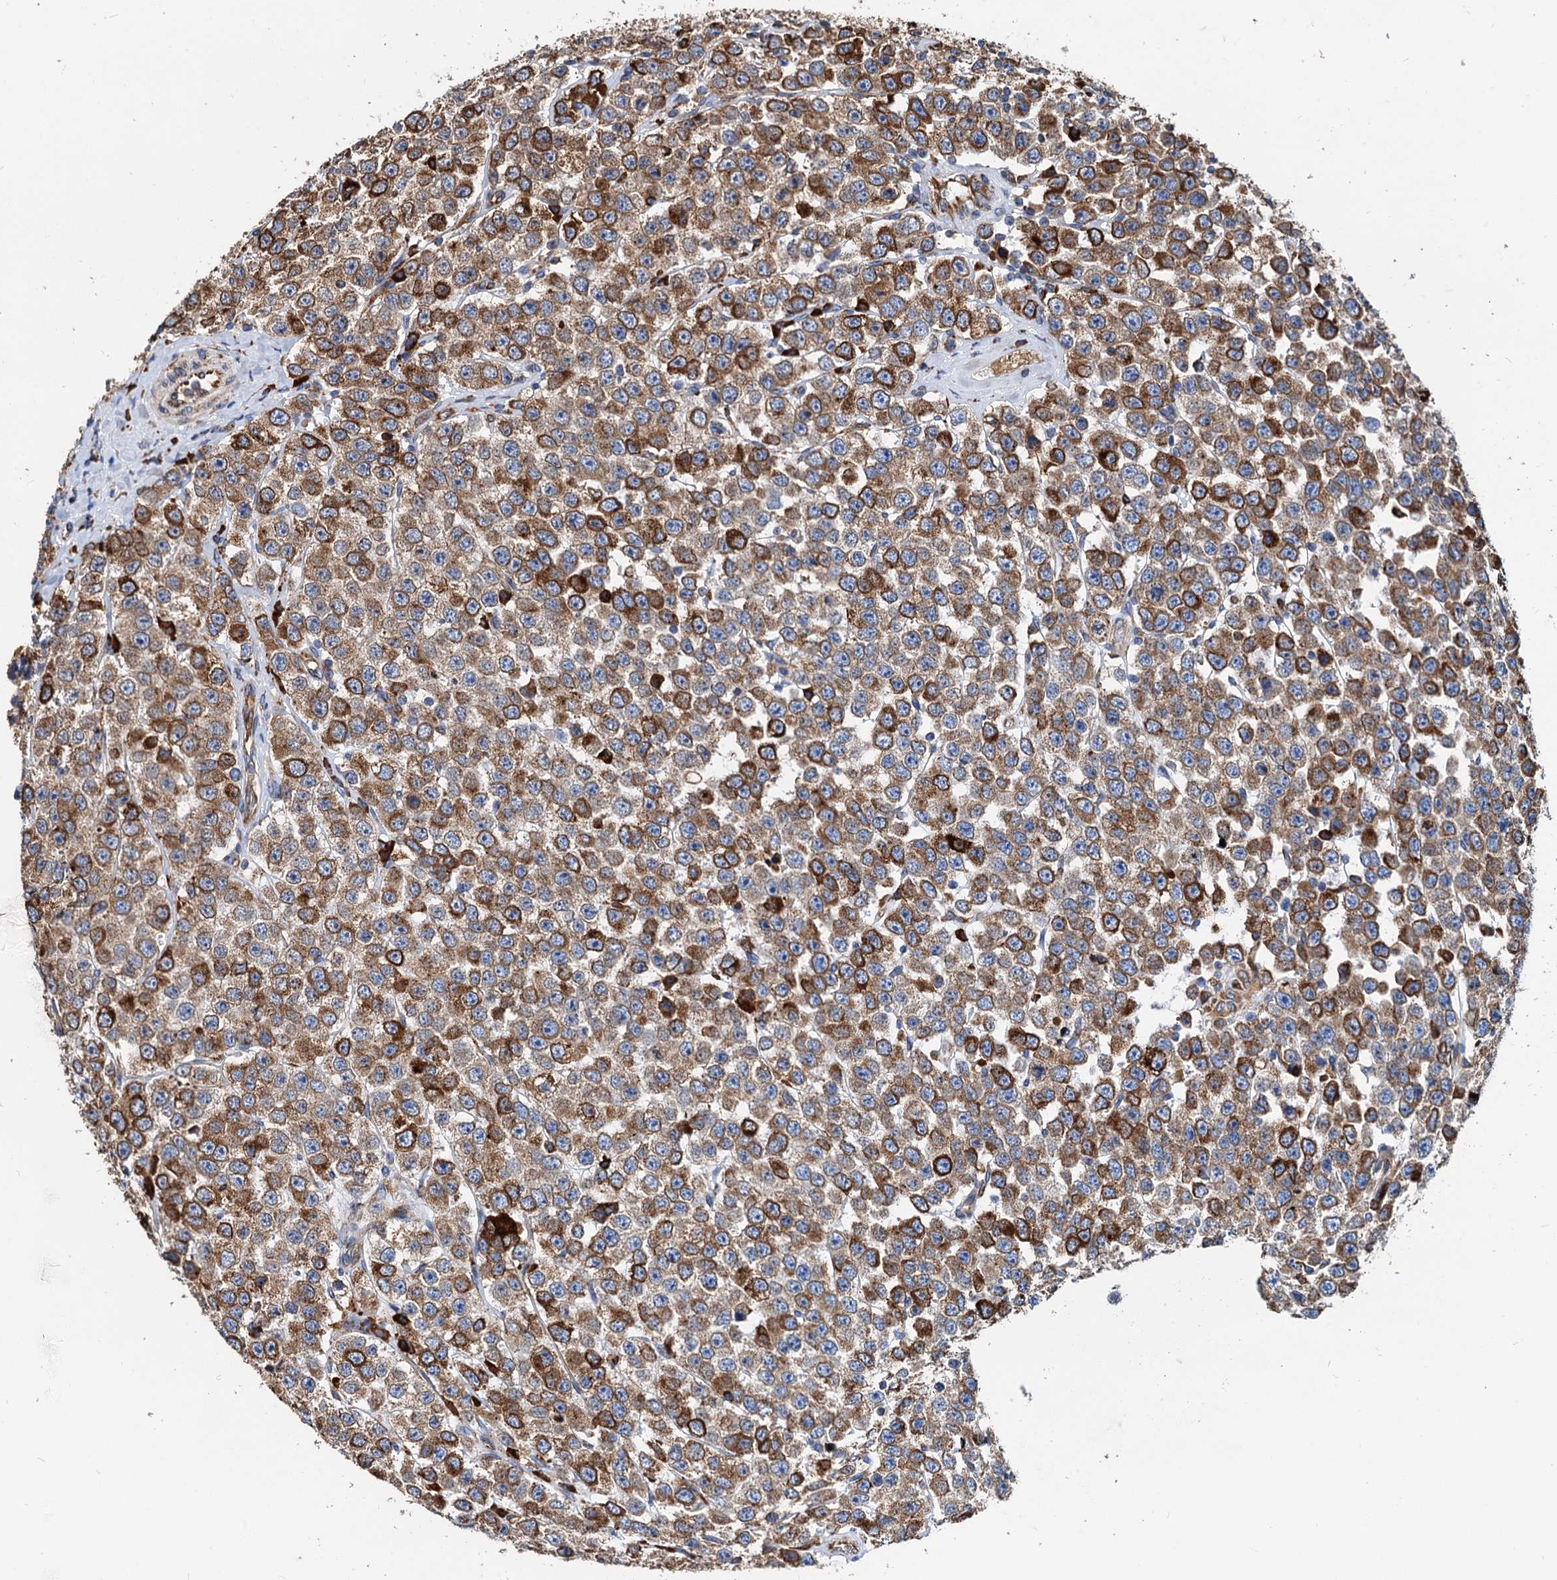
{"staining": {"intensity": "strong", "quantity": ">75%", "location": "cytoplasmic/membranous"}, "tissue": "testis cancer", "cell_type": "Tumor cells", "image_type": "cancer", "snomed": [{"axis": "morphology", "description": "Seminoma, NOS"}, {"axis": "topography", "description": "Testis"}], "caption": "This is a histology image of immunohistochemistry staining of testis seminoma, which shows strong positivity in the cytoplasmic/membranous of tumor cells.", "gene": "HSPA5", "patient": {"sex": "male", "age": 28}}